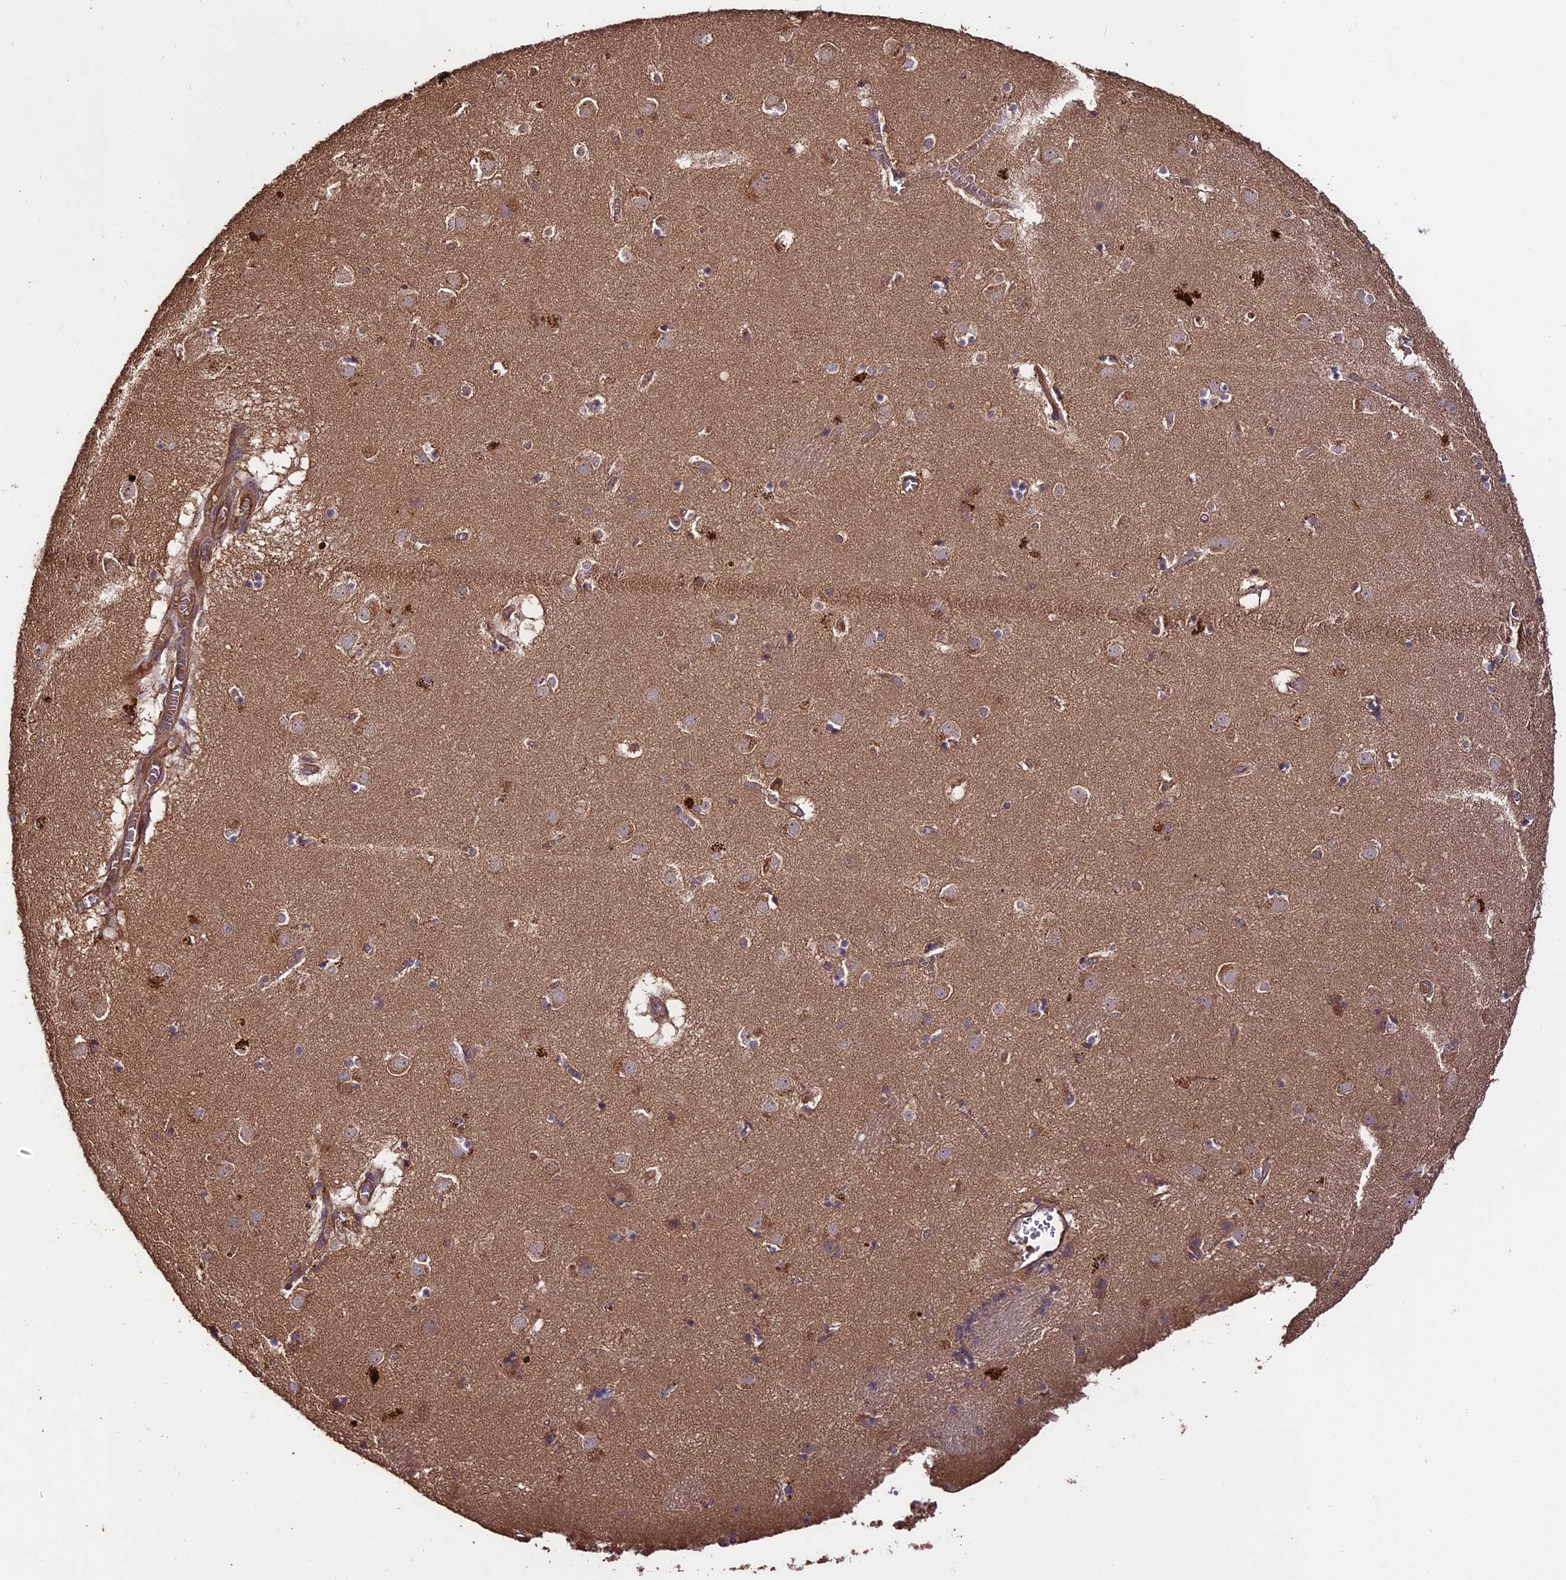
{"staining": {"intensity": "negative", "quantity": "none", "location": "none"}, "tissue": "caudate", "cell_type": "Glial cells", "image_type": "normal", "snomed": [{"axis": "morphology", "description": "Normal tissue, NOS"}, {"axis": "topography", "description": "Lateral ventricle wall"}], "caption": "DAB immunohistochemical staining of benign caudate displays no significant staining in glial cells.", "gene": "TTLL10", "patient": {"sex": "male", "age": 70}}